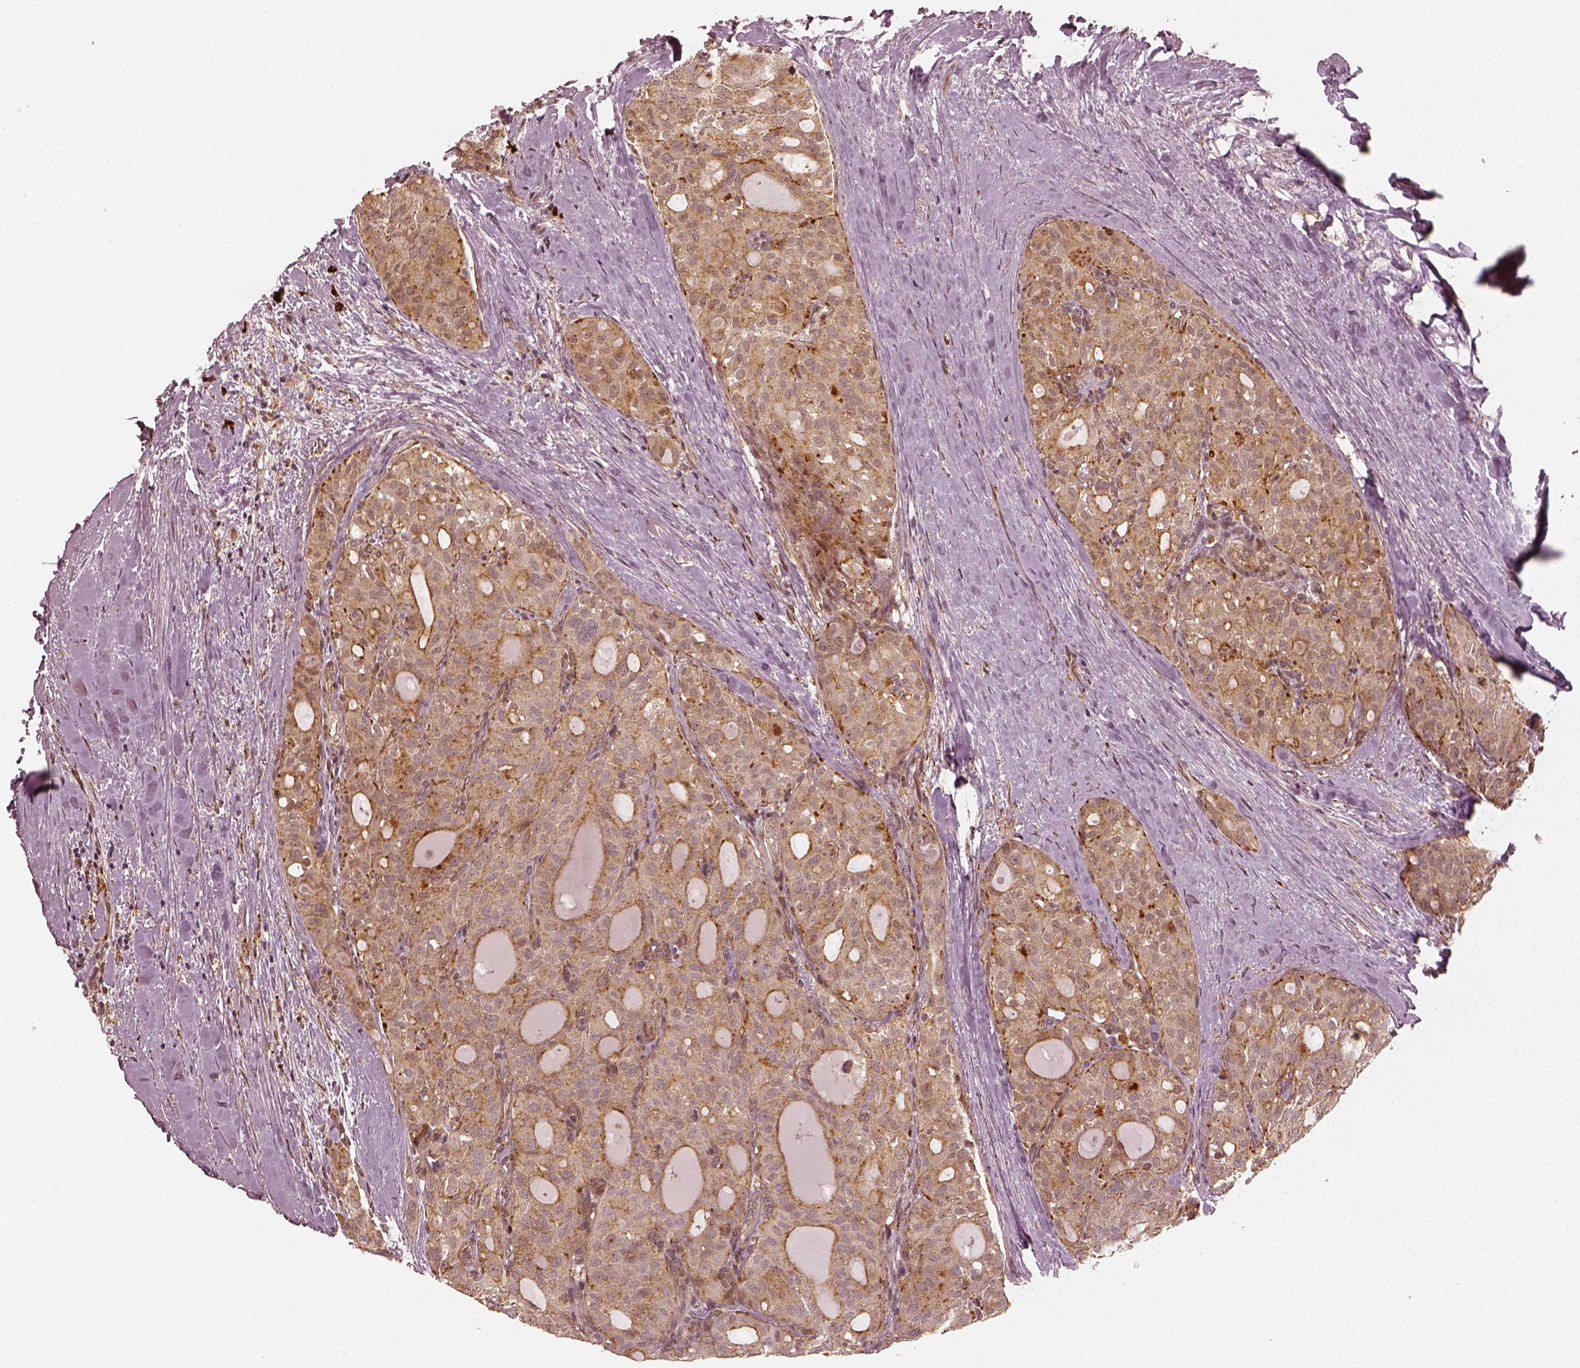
{"staining": {"intensity": "moderate", "quantity": ">75%", "location": "cytoplasmic/membranous"}, "tissue": "thyroid cancer", "cell_type": "Tumor cells", "image_type": "cancer", "snomed": [{"axis": "morphology", "description": "Follicular adenoma carcinoma, NOS"}, {"axis": "topography", "description": "Thyroid gland"}], "caption": "IHC micrograph of neoplastic tissue: human follicular adenoma carcinoma (thyroid) stained using immunohistochemistry (IHC) exhibits medium levels of moderate protein expression localized specifically in the cytoplasmic/membranous of tumor cells, appearing as a cytoplasmic/membranous brown color.", "gene": "SLC12A9", "patient": {"sex": "male", "age": 75}}